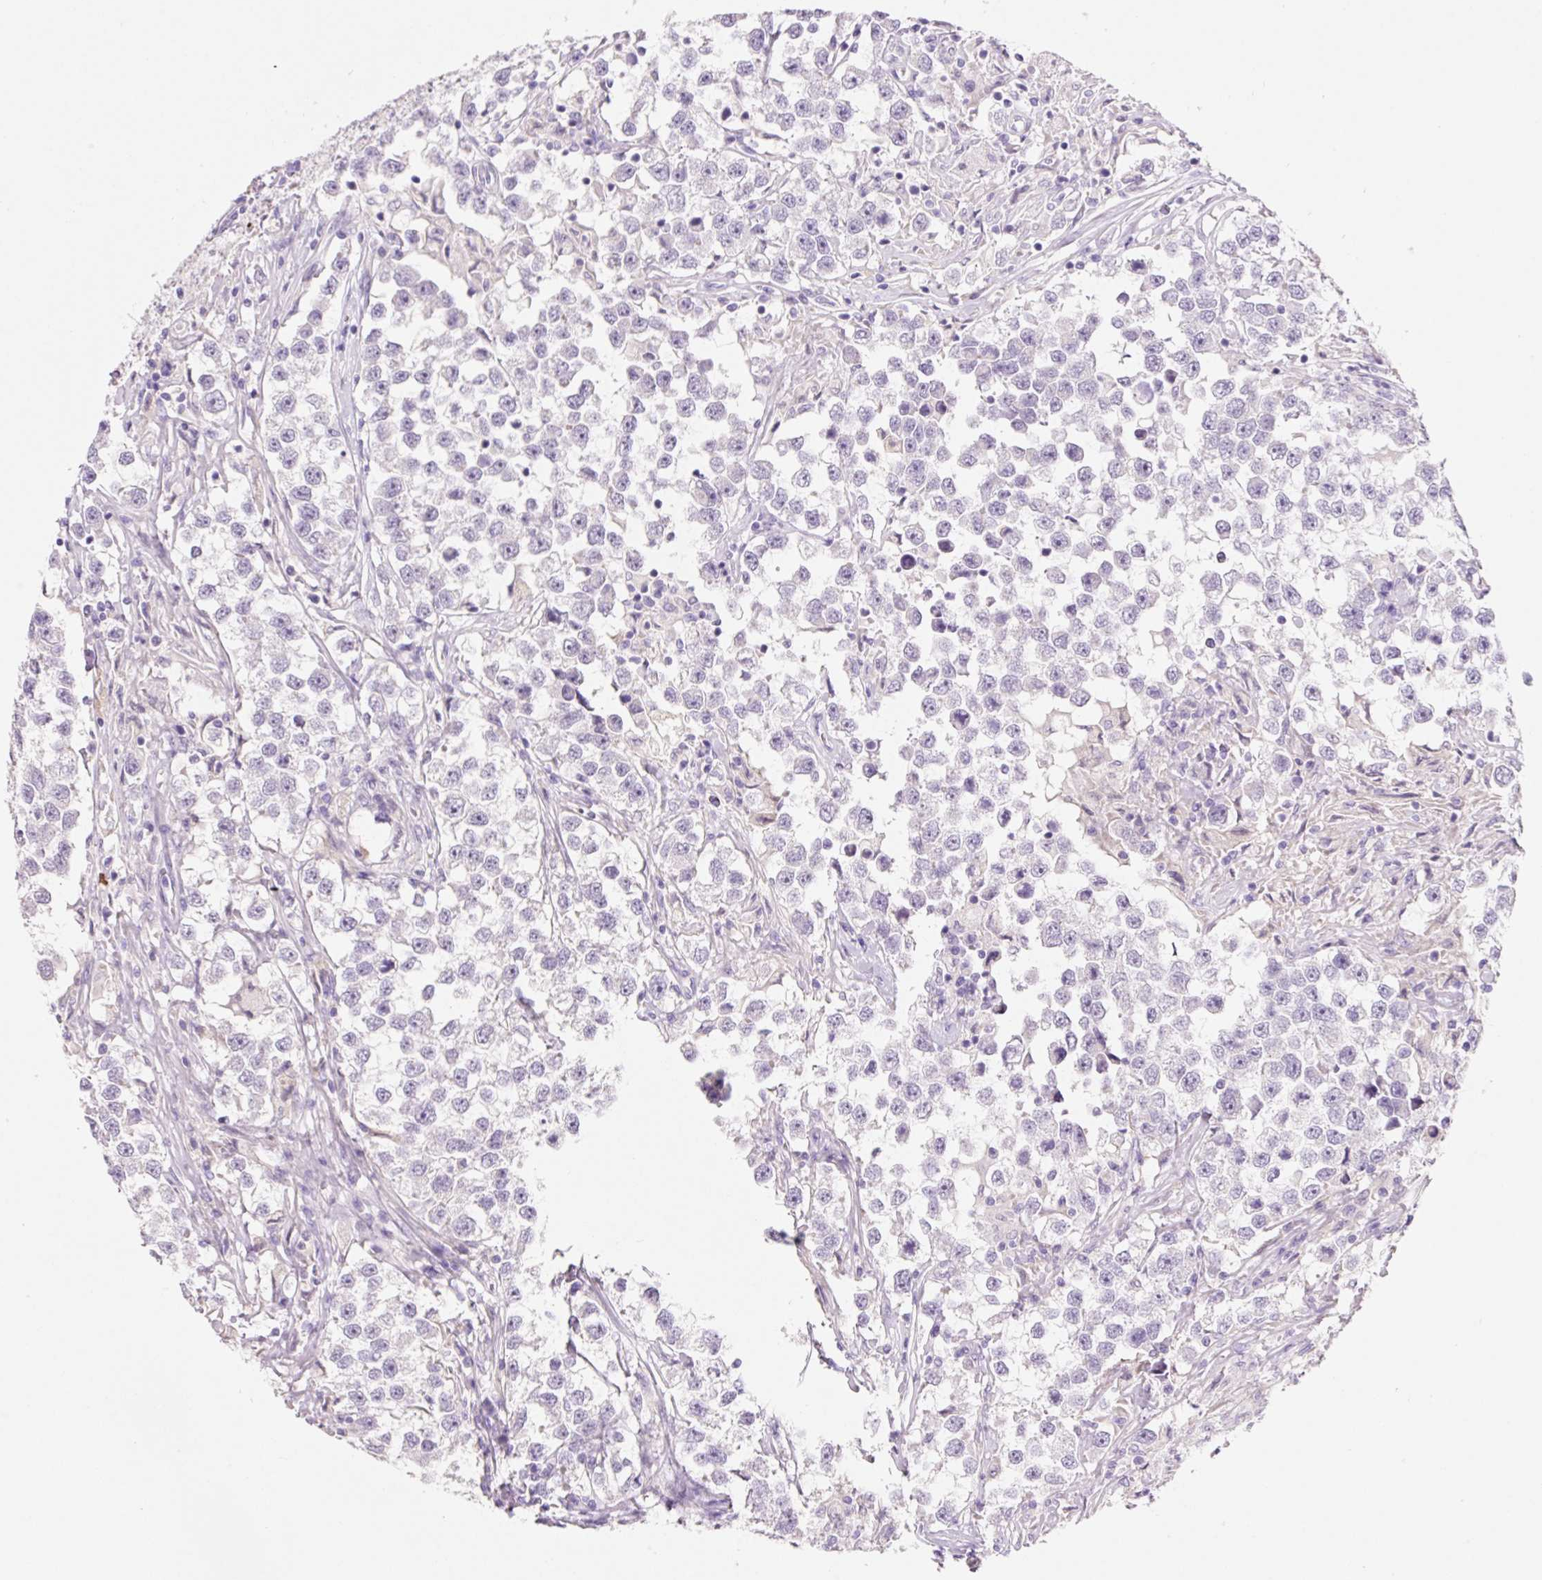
{"staining": {"intensity": "negative", "quantity": "none", "location": "none"}, "tissue": "testis cancer", "cell_type": "Tumor cells", "image_type": "cancer", "snomed": [{"axis": "morphology", "description": "Seminoma, NOS"}, {"axis": "topography", "description": "Testis"}], "caption": "A photomicrograph of human testis cancer is negative for staining in tumor cells.", "gene": "SYP", "patient": {"sex": "male", "age": 46}}